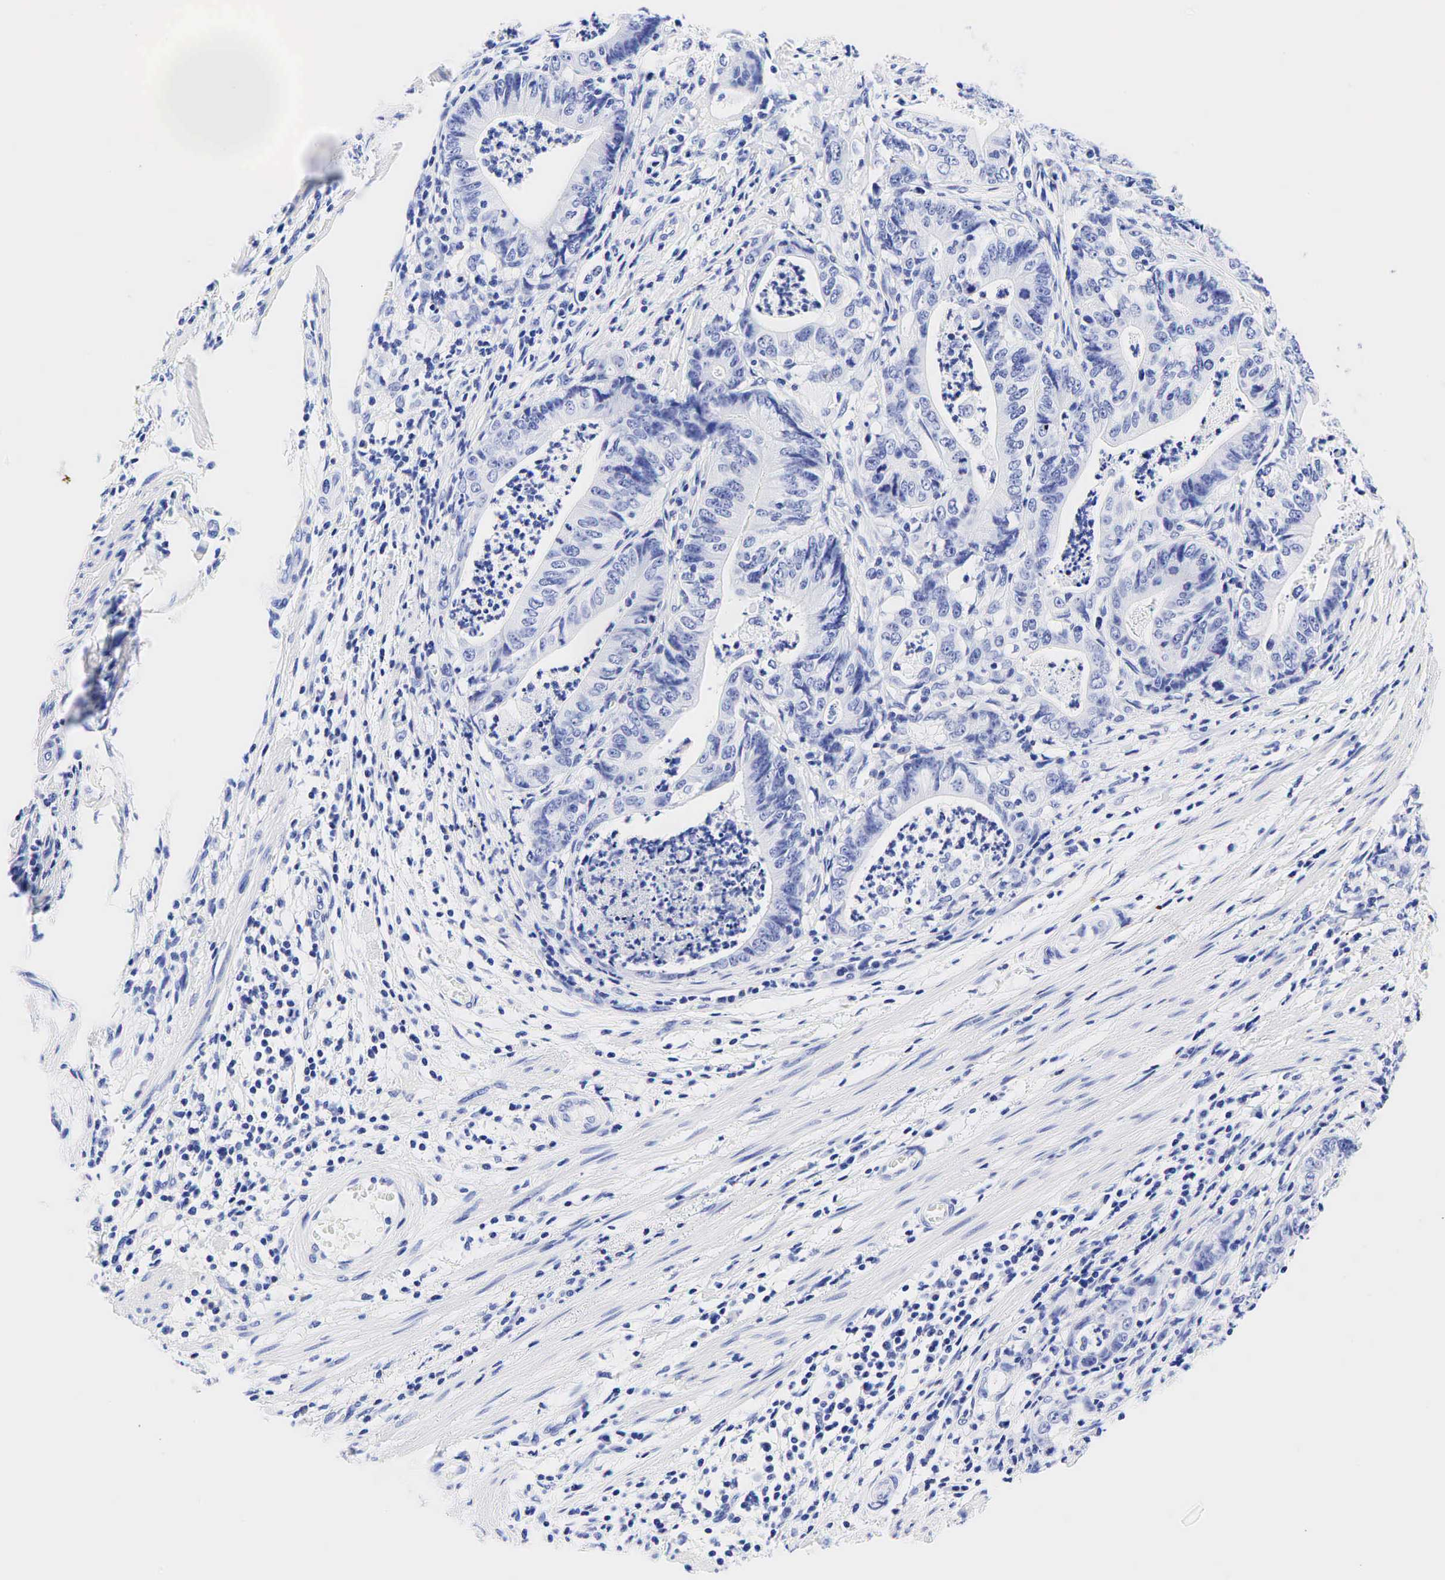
{"staining": {"intensity": "negative", "quantity": "none", "location": "none"}, "tissue": "stomach cancer", "cell_type": "Tumor cells", "image_type": "cancer", "snomed": [{"axis": "morphology", "description": "Adenocarcinoma, NOS"}, {"axis": "topography", "description": "Stomach, lower"}], "caption": "High magnification brightfield microscopy of stomach adenocarcinoma stained with DAB (3,3'-diaminobenzidine) (brown) and counterstained with hematoxylin (blue): tumor cells show no significant staining.", "gene": "ESR1", "patient": {"sex": "female", "age": 86}}